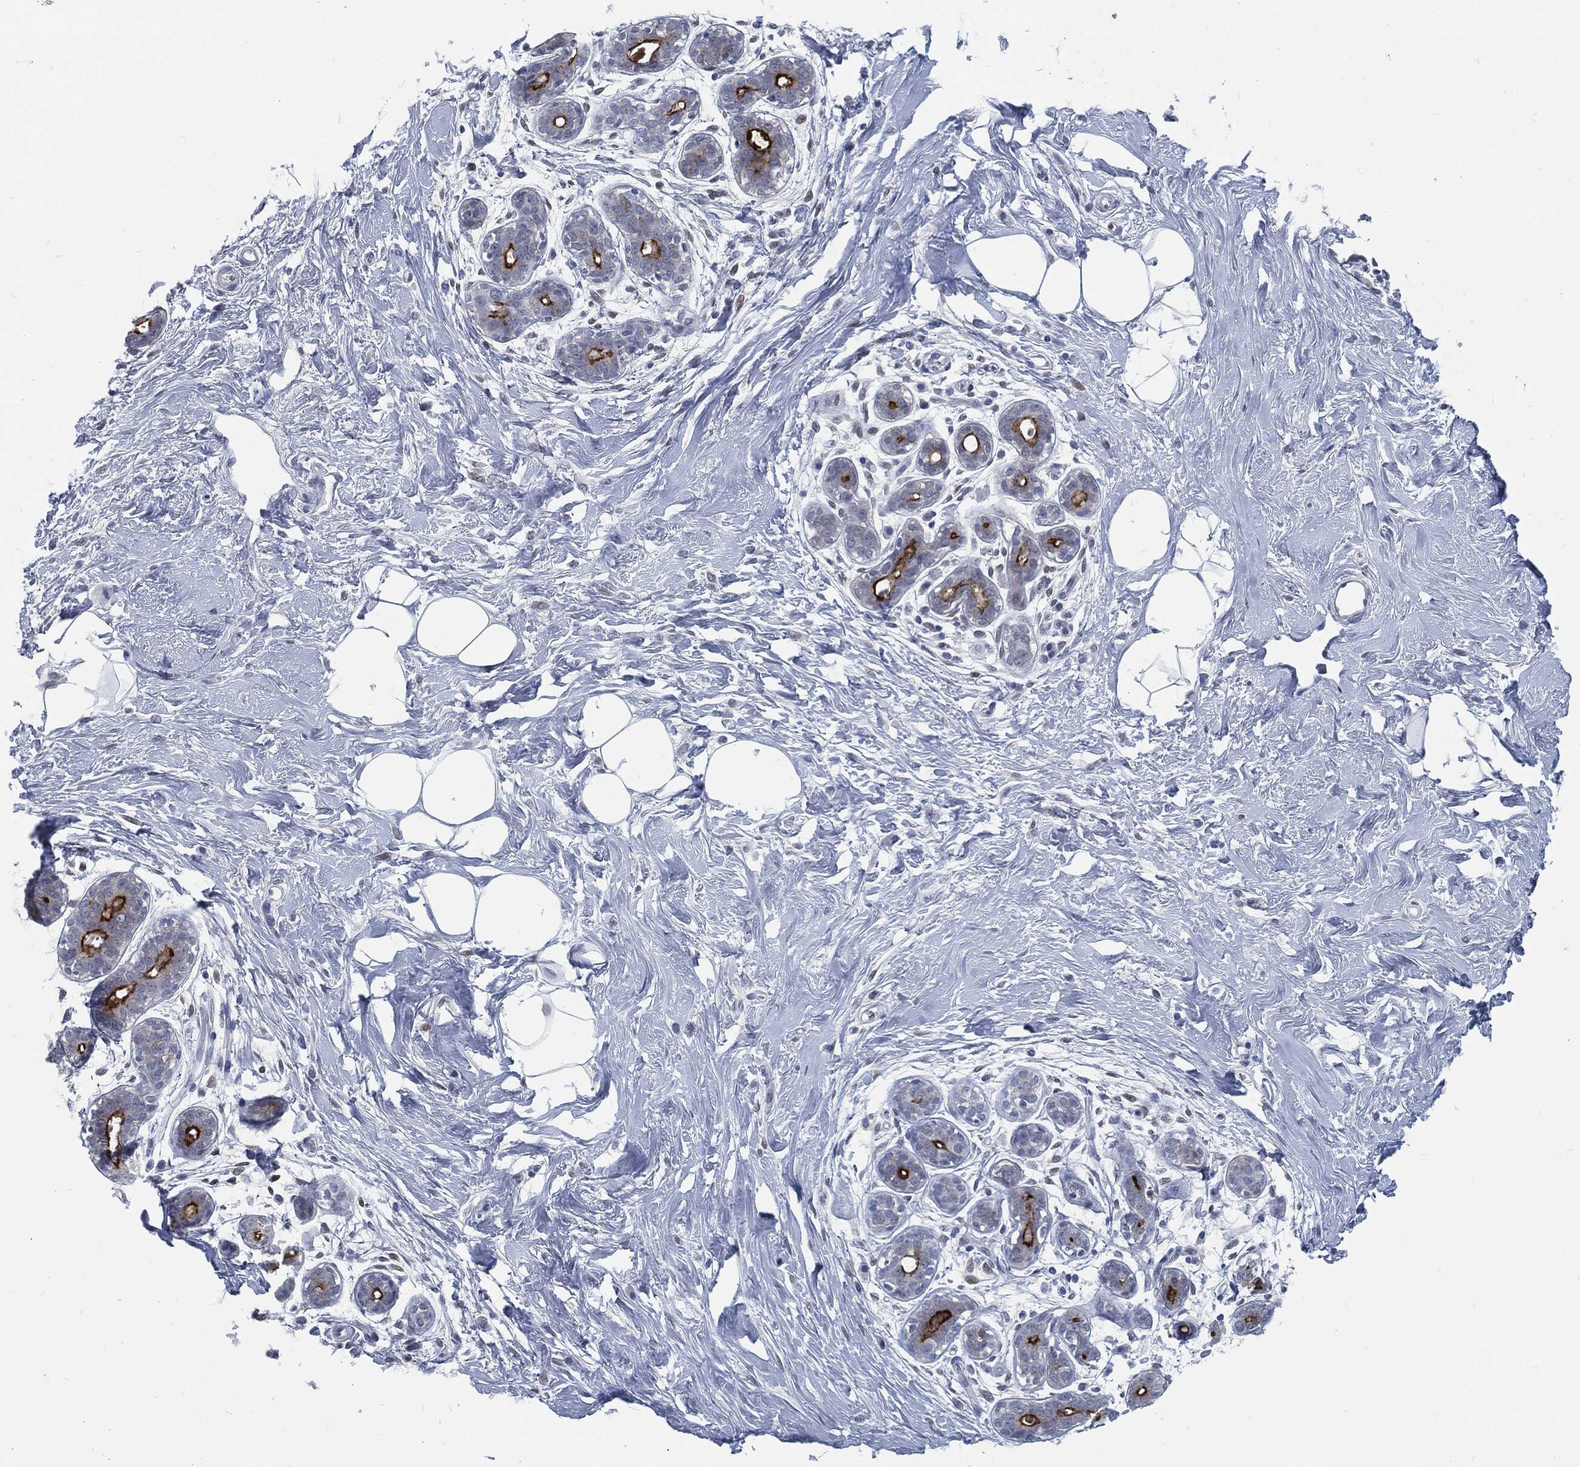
{"staining": {"intensity": "negative", "quantity": "none", "location": "none"}, "tissue": "breast", "cell_type": "Adipocytes", "image_type": "normal", "snomed": [{"axis": "morphology", "description": "Normal tissue, NOS"}, {"axis": "topography", "description": "Breast"}], "caption": "Immunohistochemical staining of normal breast reveals no significant positivity in adipocytes. (DAB (3,3'-diaminobenzidine) IHC visualized using brightfield microscopy, high magnification).", "gene": "PROM1", "patient": {"sex": "female", "age": 43}}